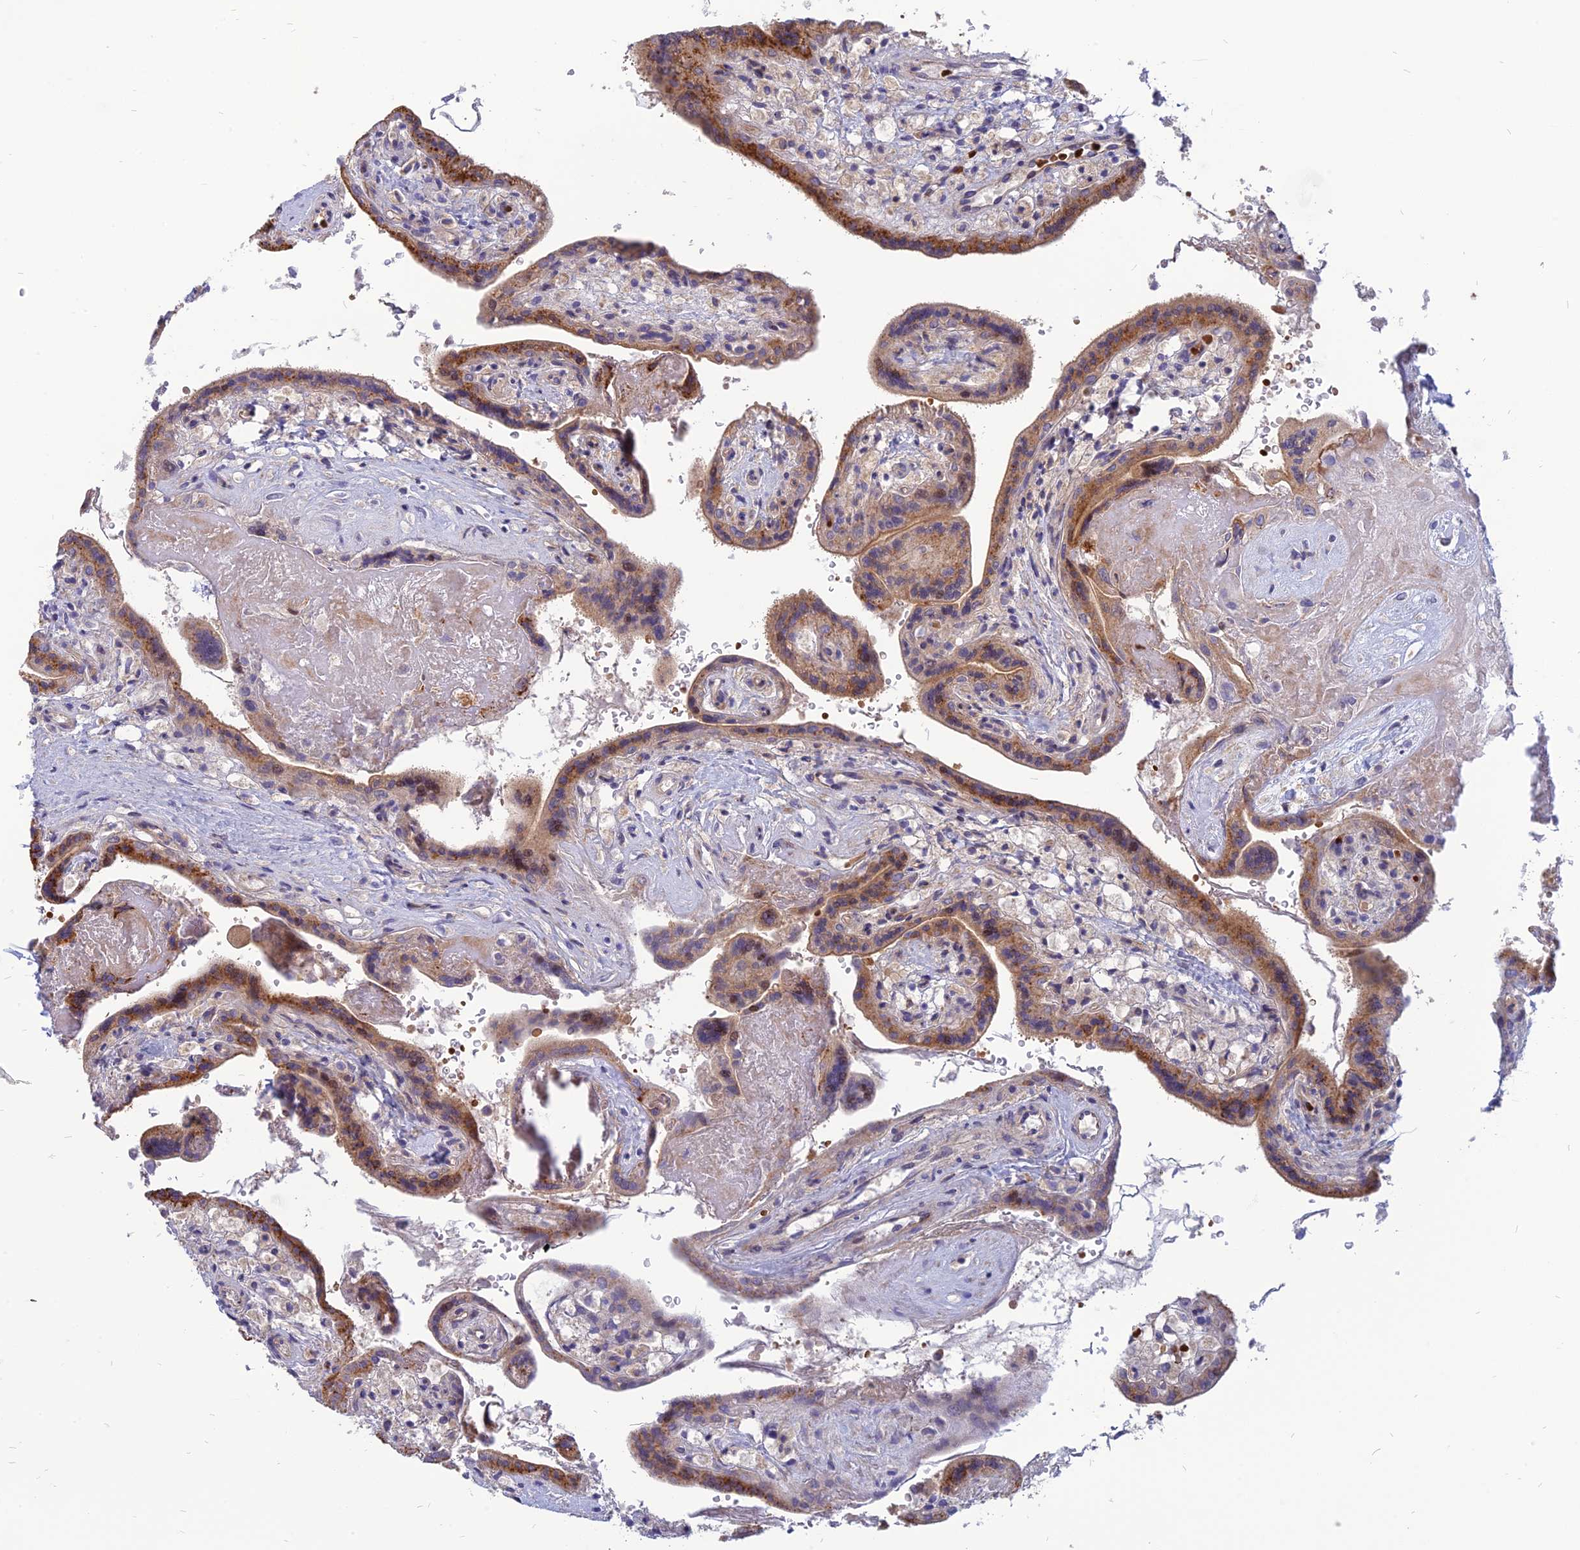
{"staining": {"intensity": "moderate", "quantity": ">75%", "location": "cytoplasmic/membranous"}, "tissue": "placenta", "cell_type": "Trophoblastic cells", "image_type": "normal", "snomed": [{"axis": "morphology", "description": "Normal tissue, NOS"}, {"axis": "topography", "description": "Placenta"}], "caption": "Immunohistochemistry (IHC) of normal placenta shows medium levels of moderate cytoplasmic/membranous staining in about >75% of trophoblastic cells. The staining is performed using DAB brown chromogen to label protein expression. The nuclei are counter-stained blue using hematoxylin.", "gene": "PHKA2", "patient": {"sex": "female", "age": 37}}